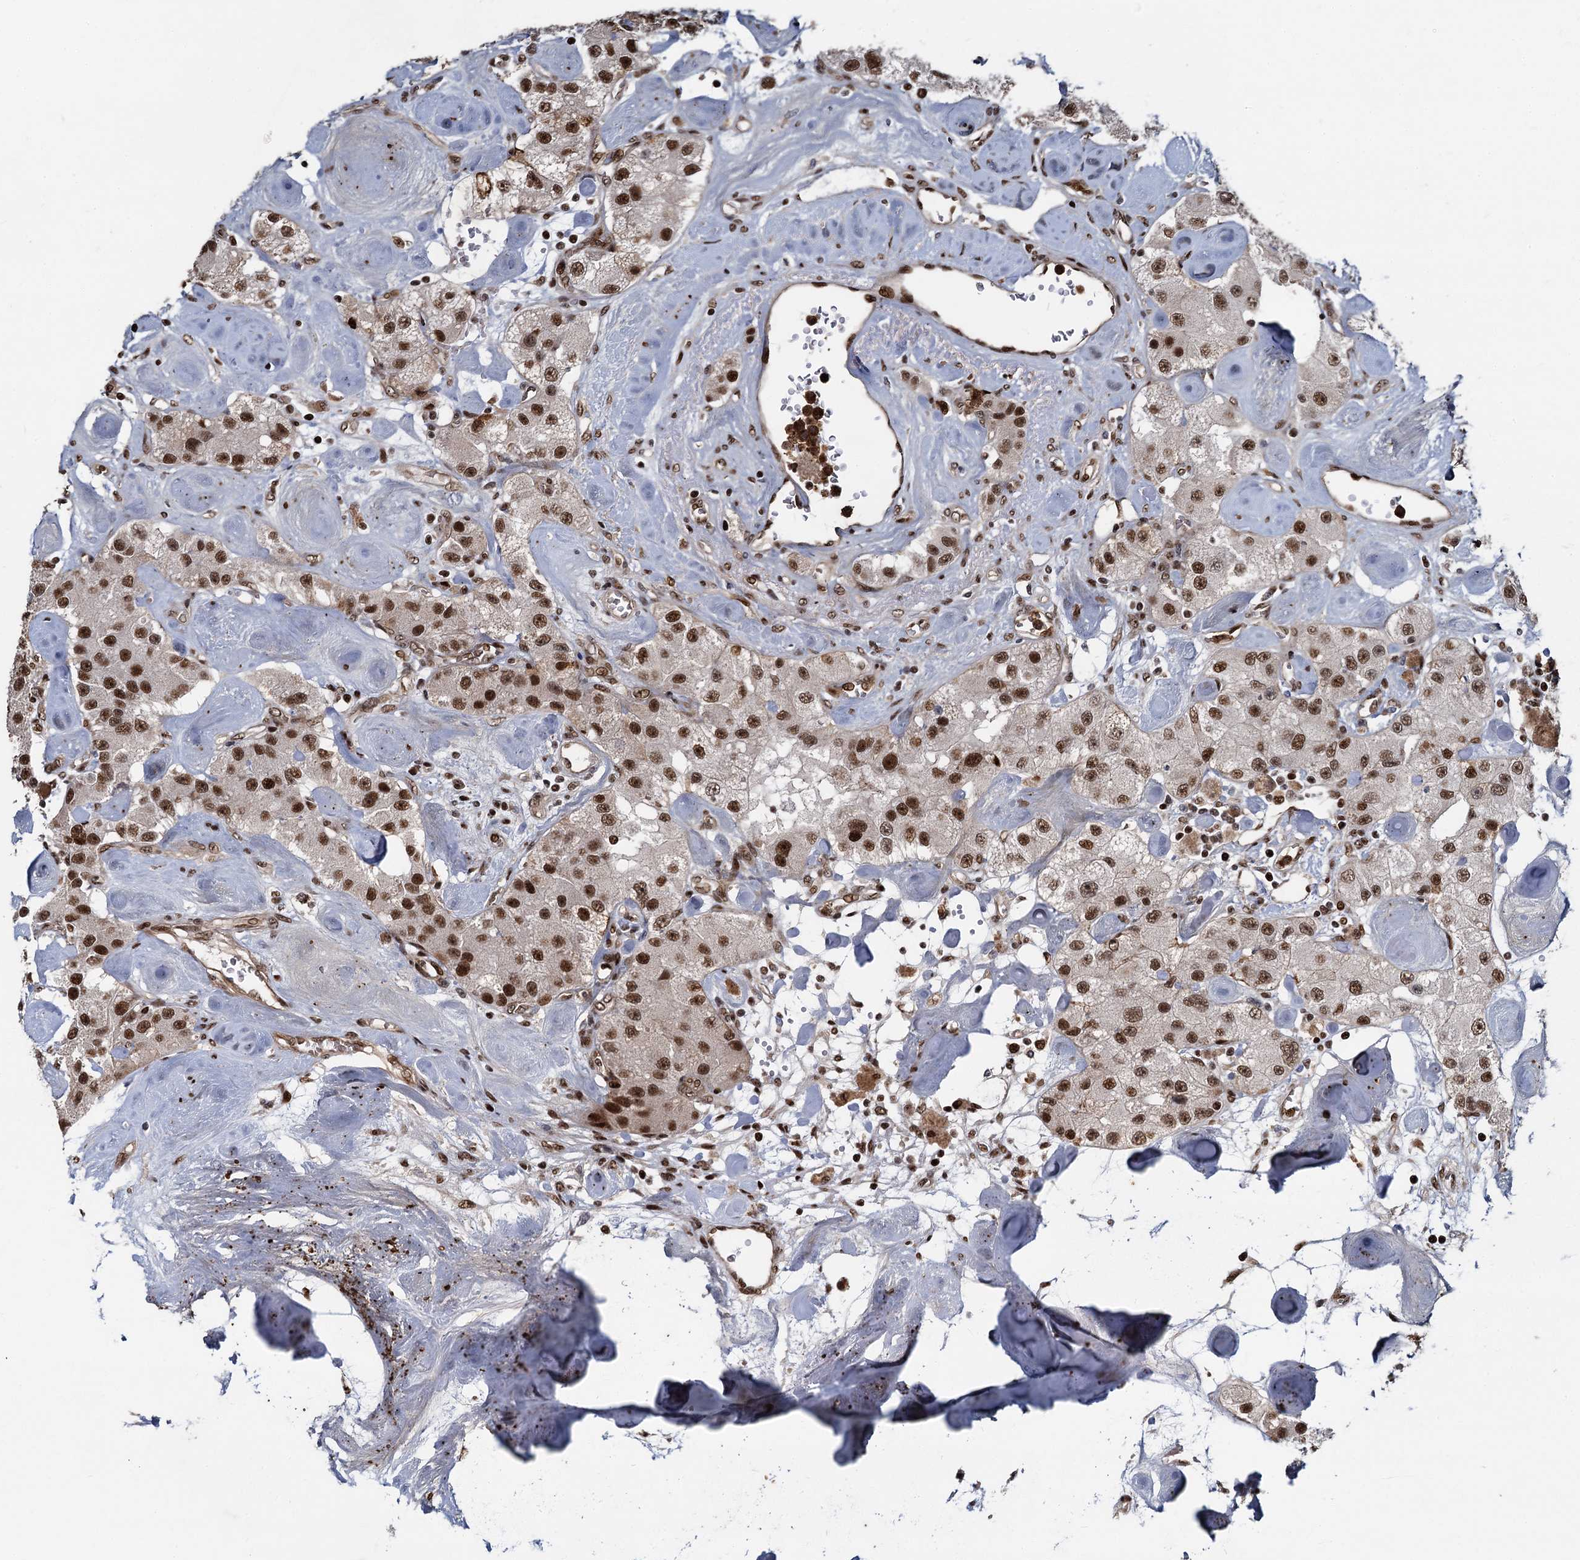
{"staining": {"intensity": "moderate", "quantity": ">75%", "location": "nuclear"}, "tissue": "carcinoid", "cell_type": "Tumor cells", "image_type": "cancer", "snomed": [{"axis": "morphology", "description": "Carcinoid, malignant, NOS"}, {"axis": "topography", "description": "Pancreas"}], "caption": "Protein expression analysis of human carcinoid (malignant) reveals moderate nuclear positivity in approximately >75% of tumor cells. (Stains: DAB (3,3'-diaminobenzidine) in brown, nuclei in blue, Microscopy: brightfield microscopy at high magnification).", "gene": "ANKRD49", "patient": {"sex": "male", "age": 41}}